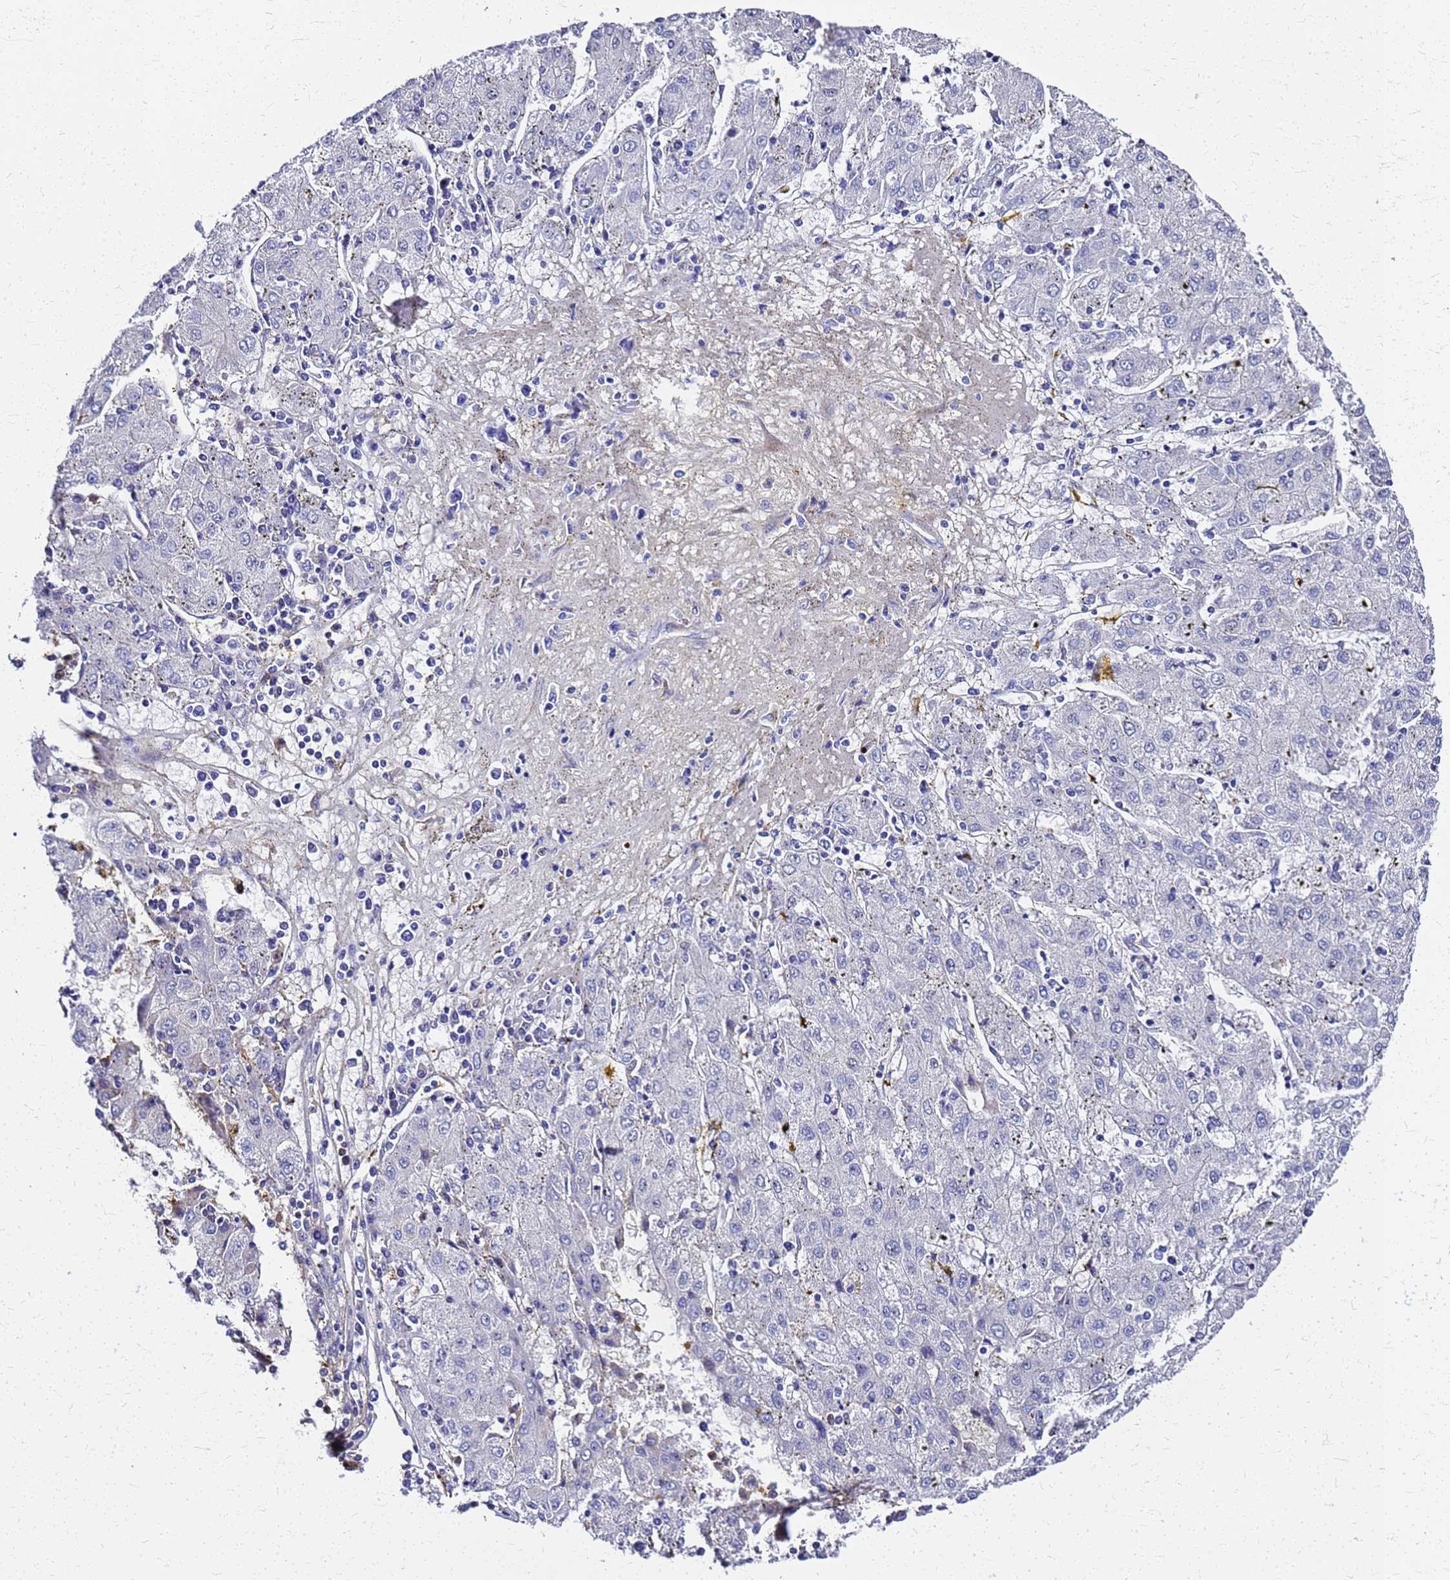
{"staining": {"intensity": "negative", "quantity": "none", "location": "none"}, "tissue": "liver cancer", "cell_type": "Tumor cells", "image_type": "cancer", "snomed": [{"axis": "morphology", "description": "Carcinoma, Hepatocellular, NOS"}, {"axis": "topography", "description": "Liver"}], "caption": "Liver hepatocellular carcinoma was stained to show a protein in brown. There is no significant positivity in tumor cells.", "gene": "S100A11", "patient": {"sex": "male", "age": 72}}